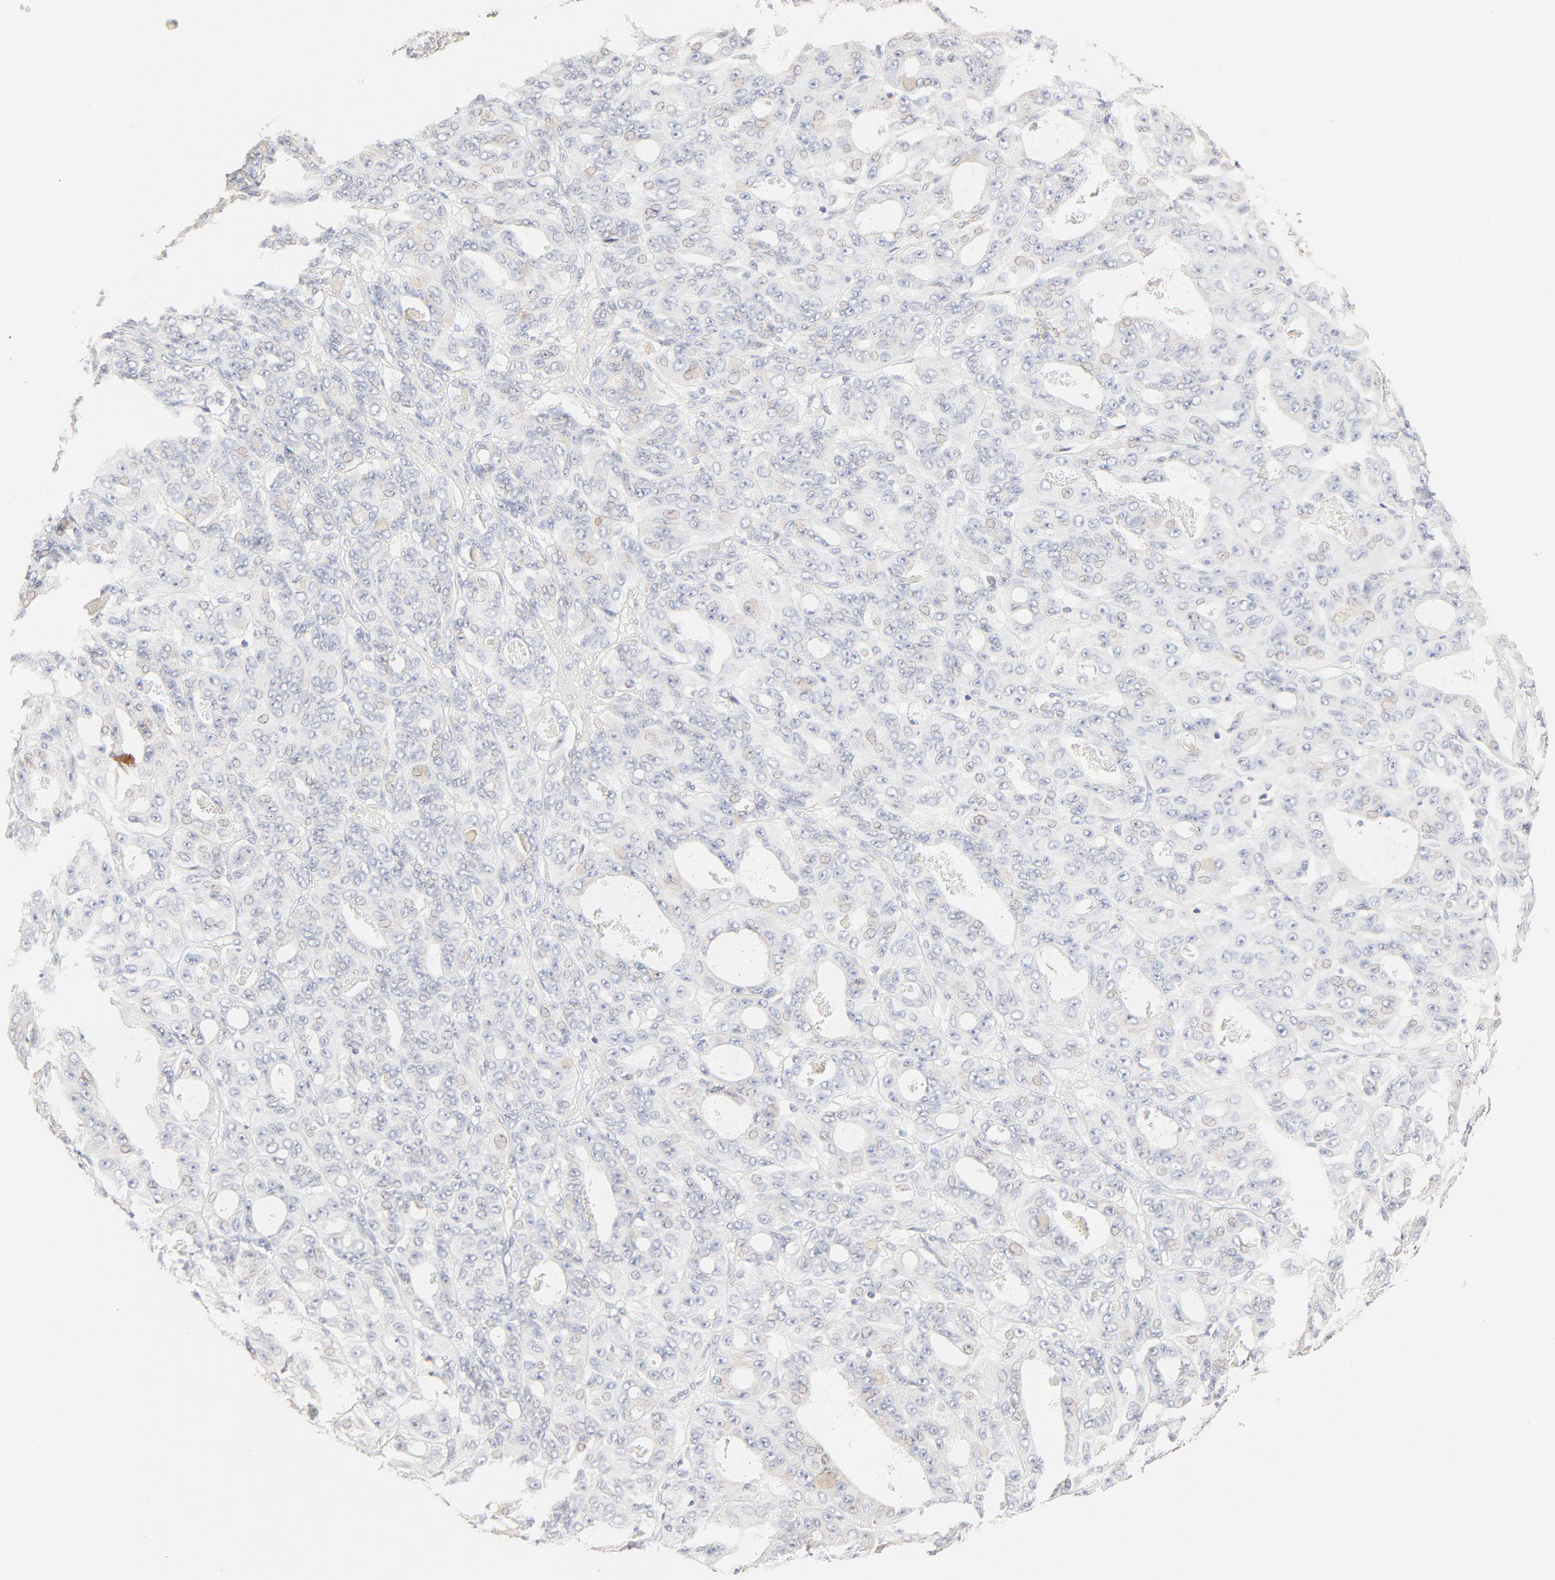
{"staining": {"intensity": "weak", "quantity": "<25%", "location": "cytoplasmic/membranous"}, "tissue": "ovarian cancer", "cell_type": "Tumor cells", "image_type": "cancer", "snomed": [{"axis": "morphology", "description": "Carcinoma, endometroid"}, {"axis": "topography", "description": "Ovary"}], "caption": "Protein analysis of endometroid carcinoma (ovarian) shows no significant staining in tumor cells.", "gene": "PARP12", "patient": {"sex": "female", "age": 61}}